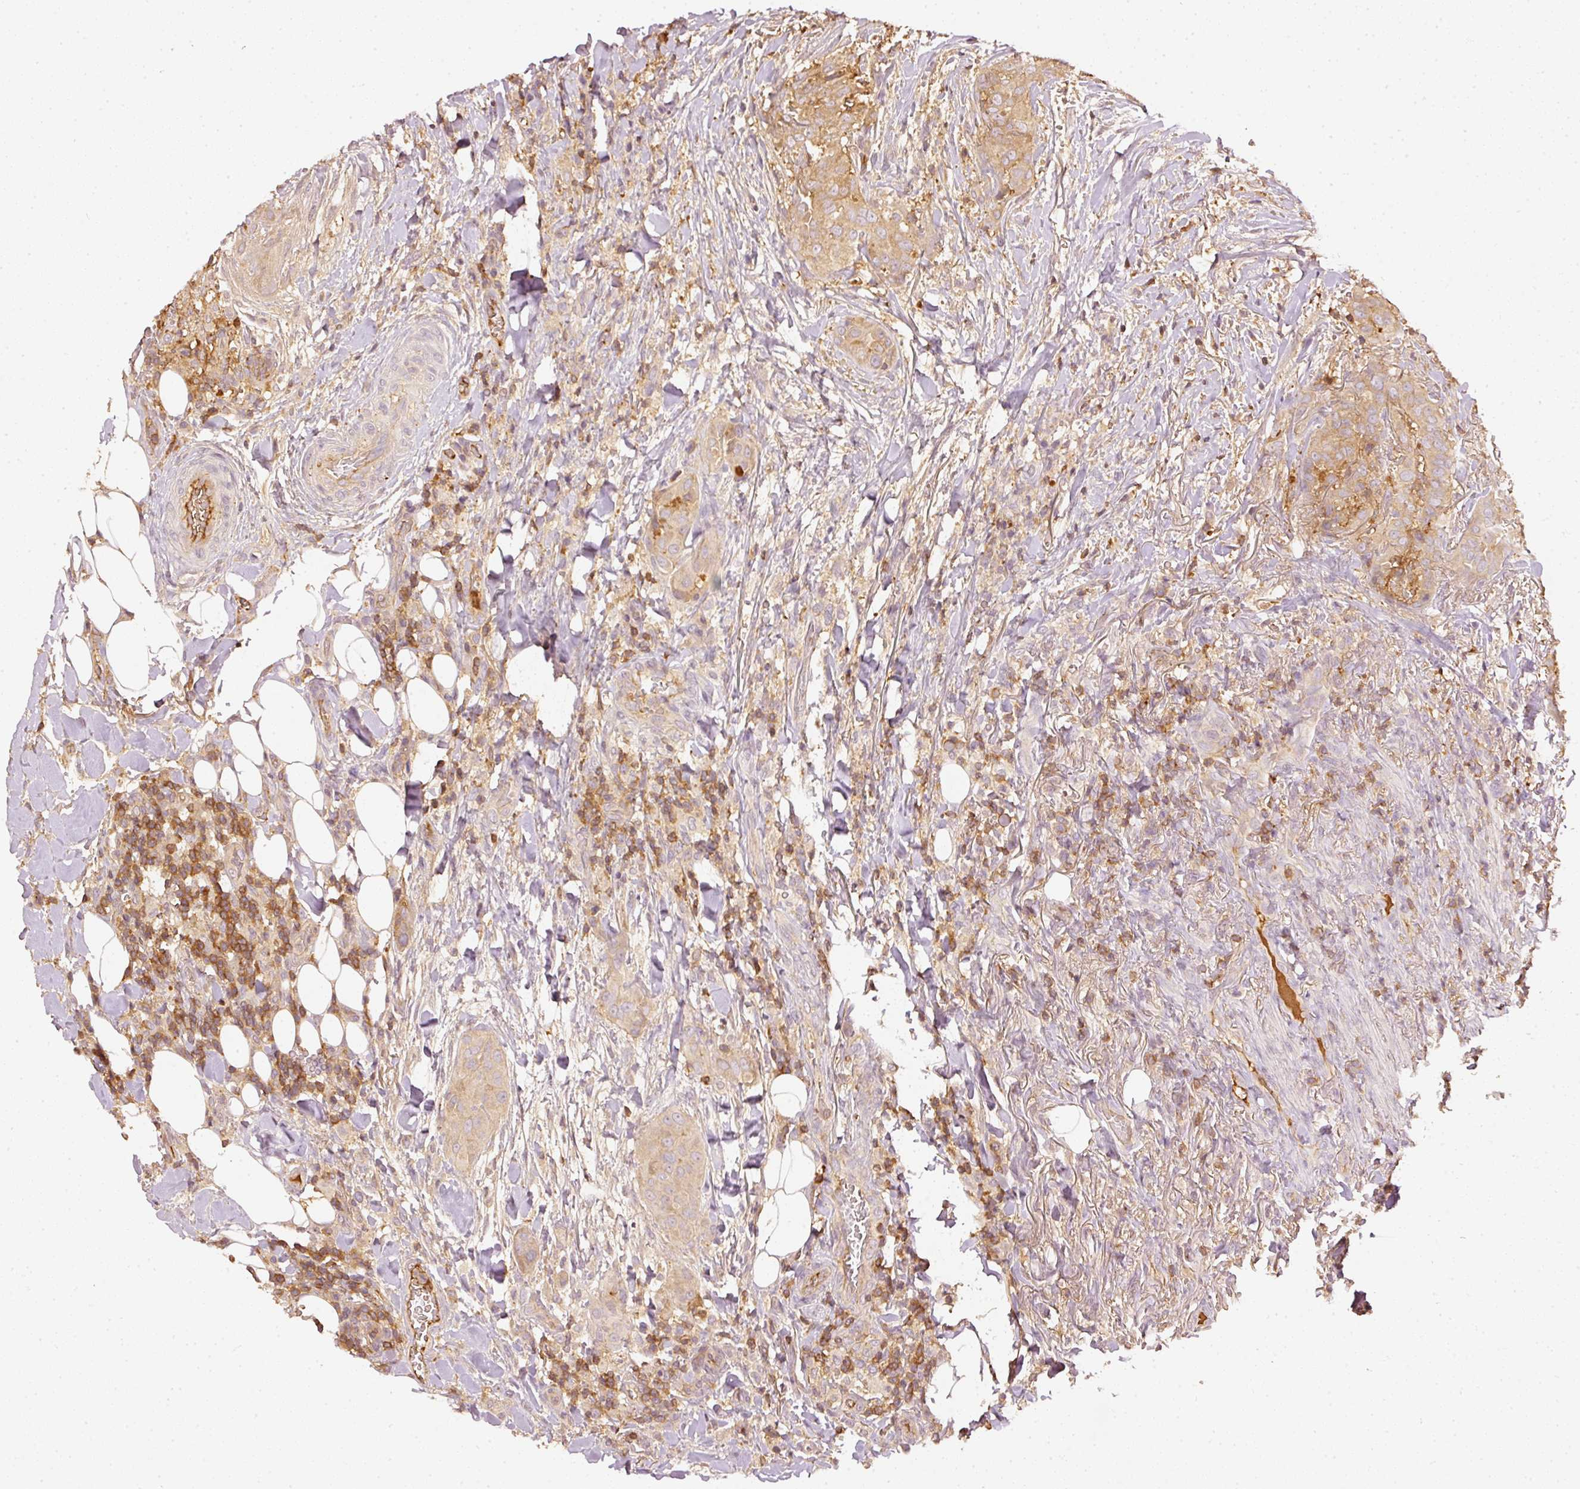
{"staining": {"intensity": "moderate", "quantity": ">75%", "location": "cytoplasmic/membranous"}, "tissue": "thyroid cancer", "cell_type": "Tumor cells", "image_type": "cancer", "snomed": [{"axis": "morphology", "description": "Papillary adenocarcinoma, NOS"}, {"axis": "topography", "description": "Thyroid gland"}], "caption": "Thyroid cancer (papillary adenocarcinoma) was stained to show a protein in brown. There is medium levels of moderate cytoplasmic/membranous positivity in approximately >75% of tumor cells.", "gene": "EVL", "patient": {"sex": "male", "age": 61}}